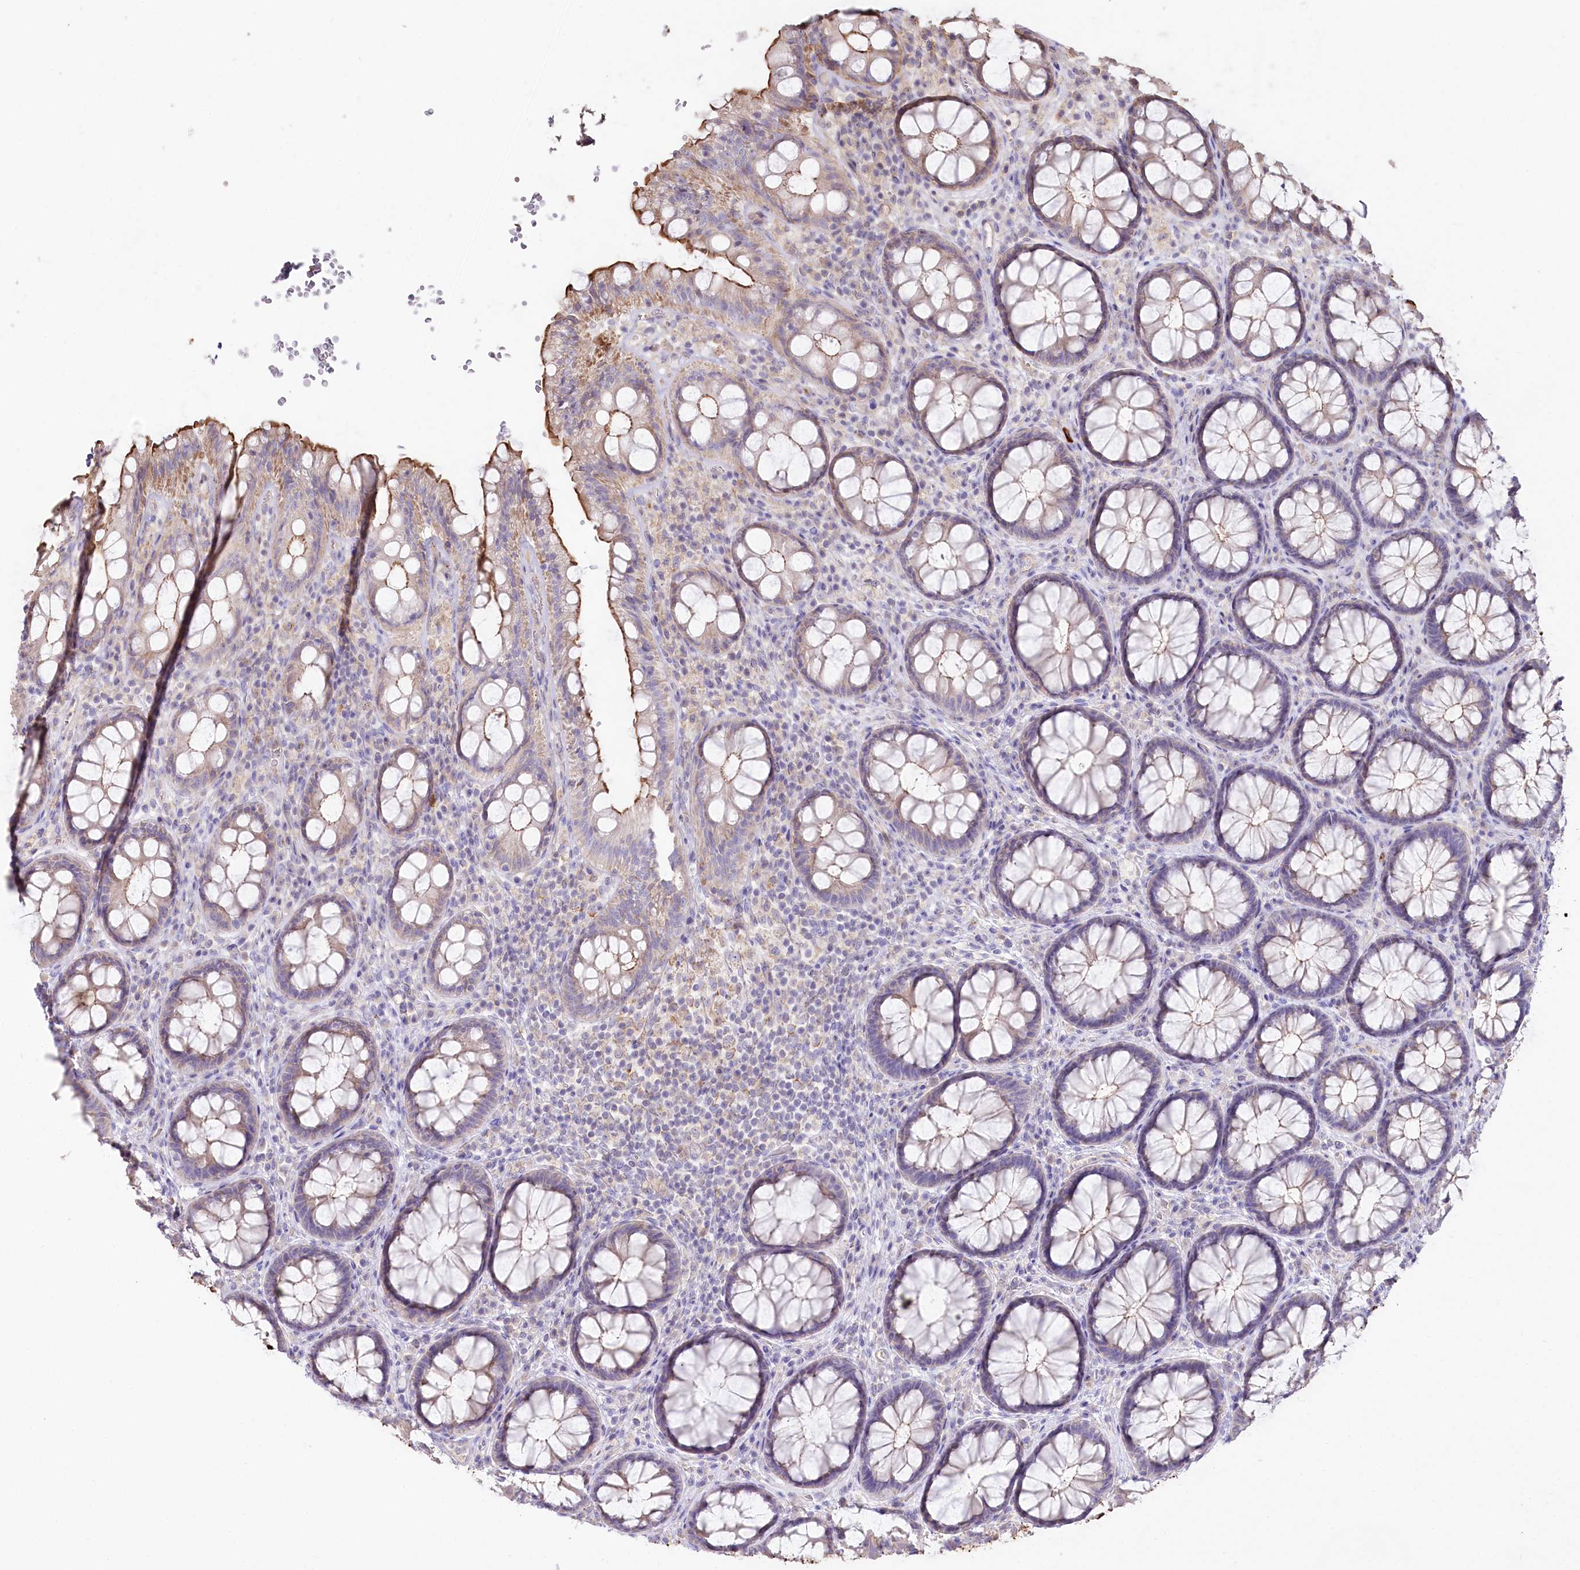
{"staining": {"intensity": "weak", "quantity": "25%-75%", "location": "cytoplasmic/membranous"}, "tissue": "rectum", "cell_type": "Glandular cells", "image_type": "normal", "snomed": [{"axis": "morphology", "description": "Normal tissue, NOS"}, {"axis": "topography", "description": "Rectum"}], "caption": "Unremarkable rectum displays weak cytoplasmic/membranous expression in approximately 25%-75% of glandular cells, visualized by immunohistochemistry.", "gene": "SLC6A11", "patient": {"sex": "male", "age": 83}}